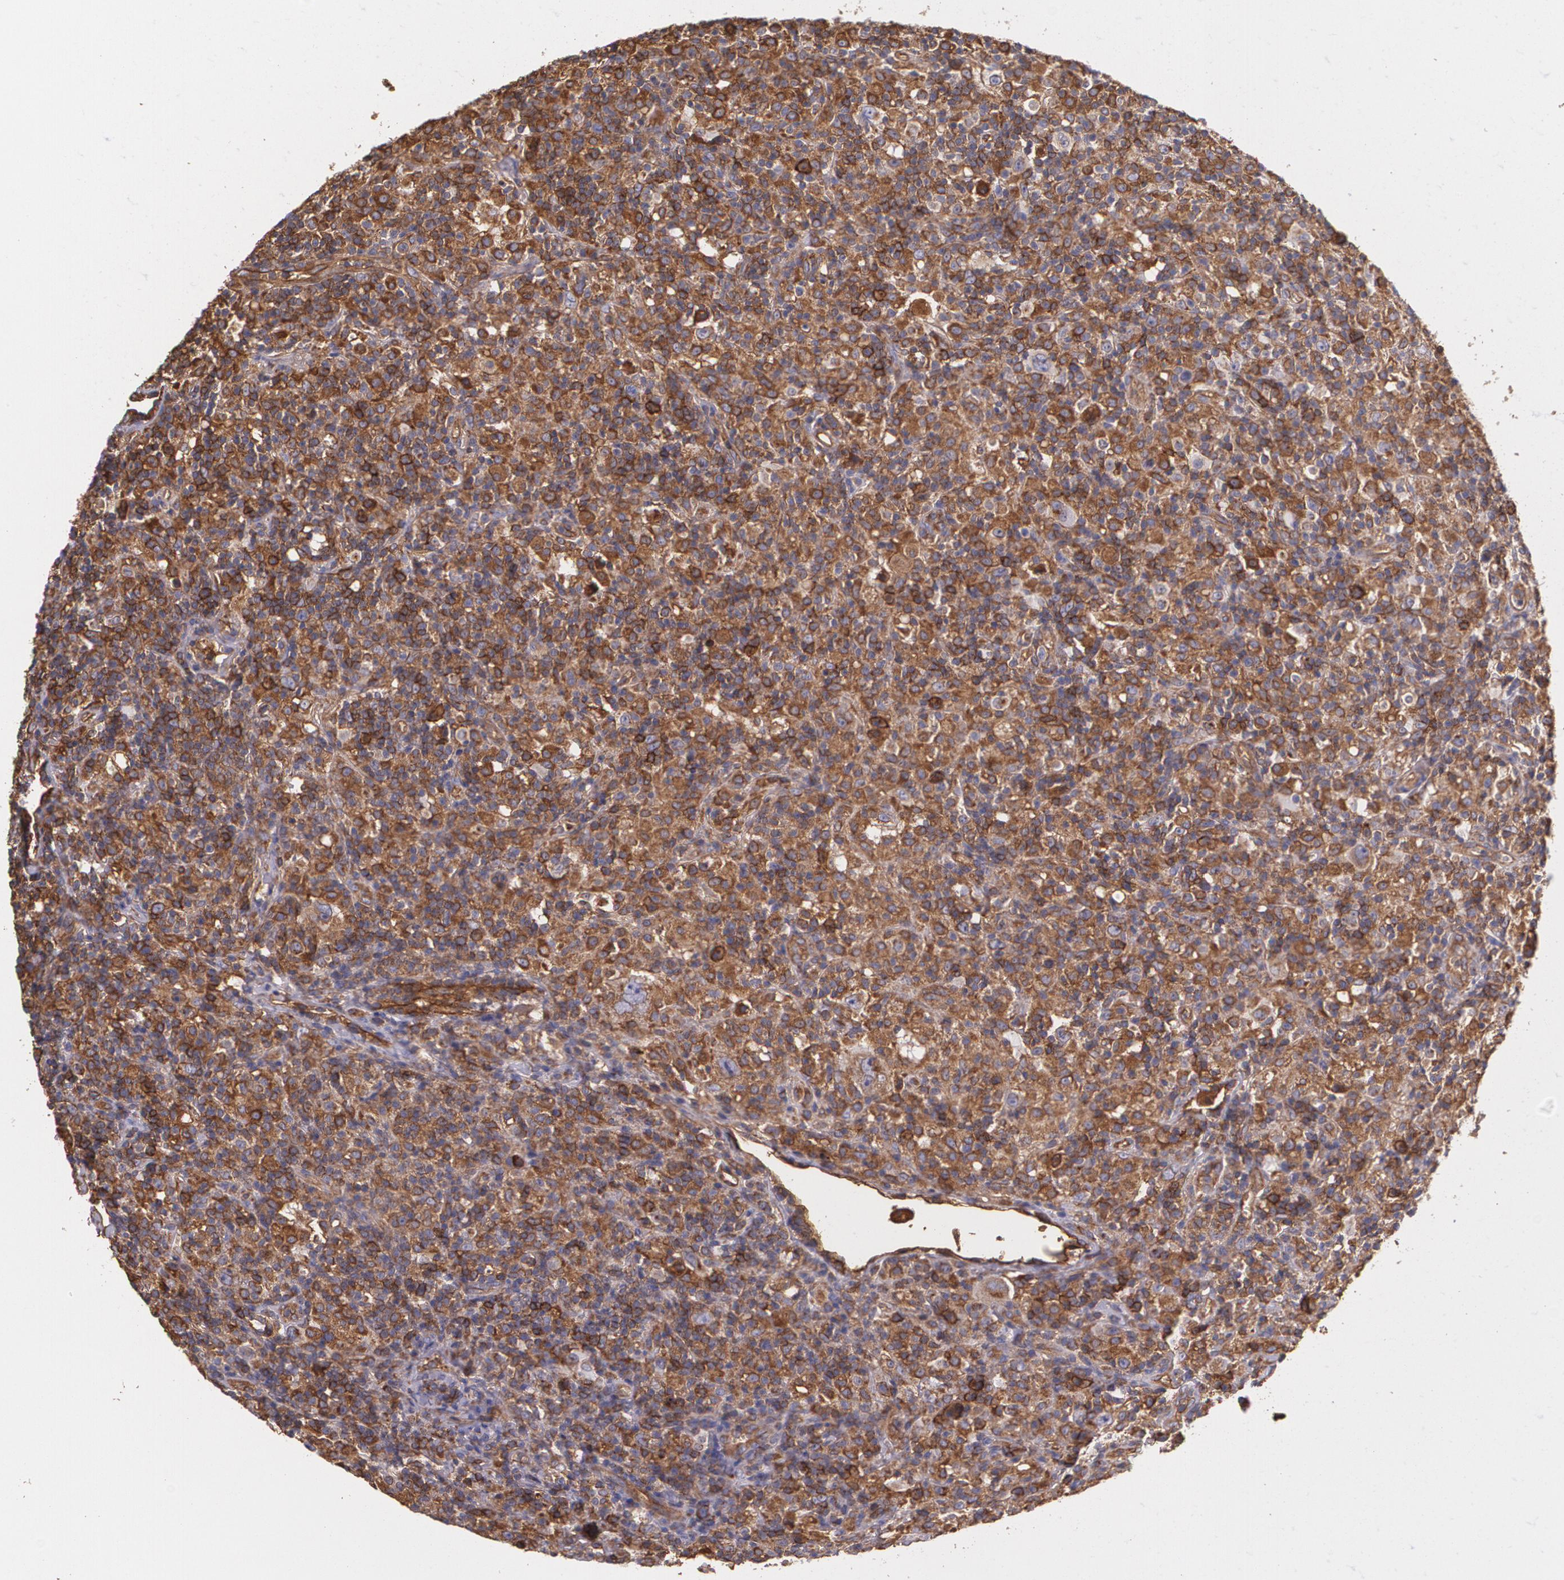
{"staining": {"intensity": "moderate", "quantity": ">75%", "location": "cytoplasmic/membranous"}, "tissue": "lymphoma", "cell_type": "Tumor cells", "image_type": "cancer", "snomed": [{"axis": "morphology", "description": "Hodgkin's disease, NOS"}, {"axis": "topography", "description": "Lymph node"}], "caption": "Hodgkin's disease stained with immunohistochemistry exhibits moderate cytoplasmic/membranous expression in about >75% of tumor cells. (DAB (3,3'-diaminobenzidine) = brown stain, brightfield microscopy at high magnification).", "gene": "B2M", "patient": {"sex": "male", "age": 46}}